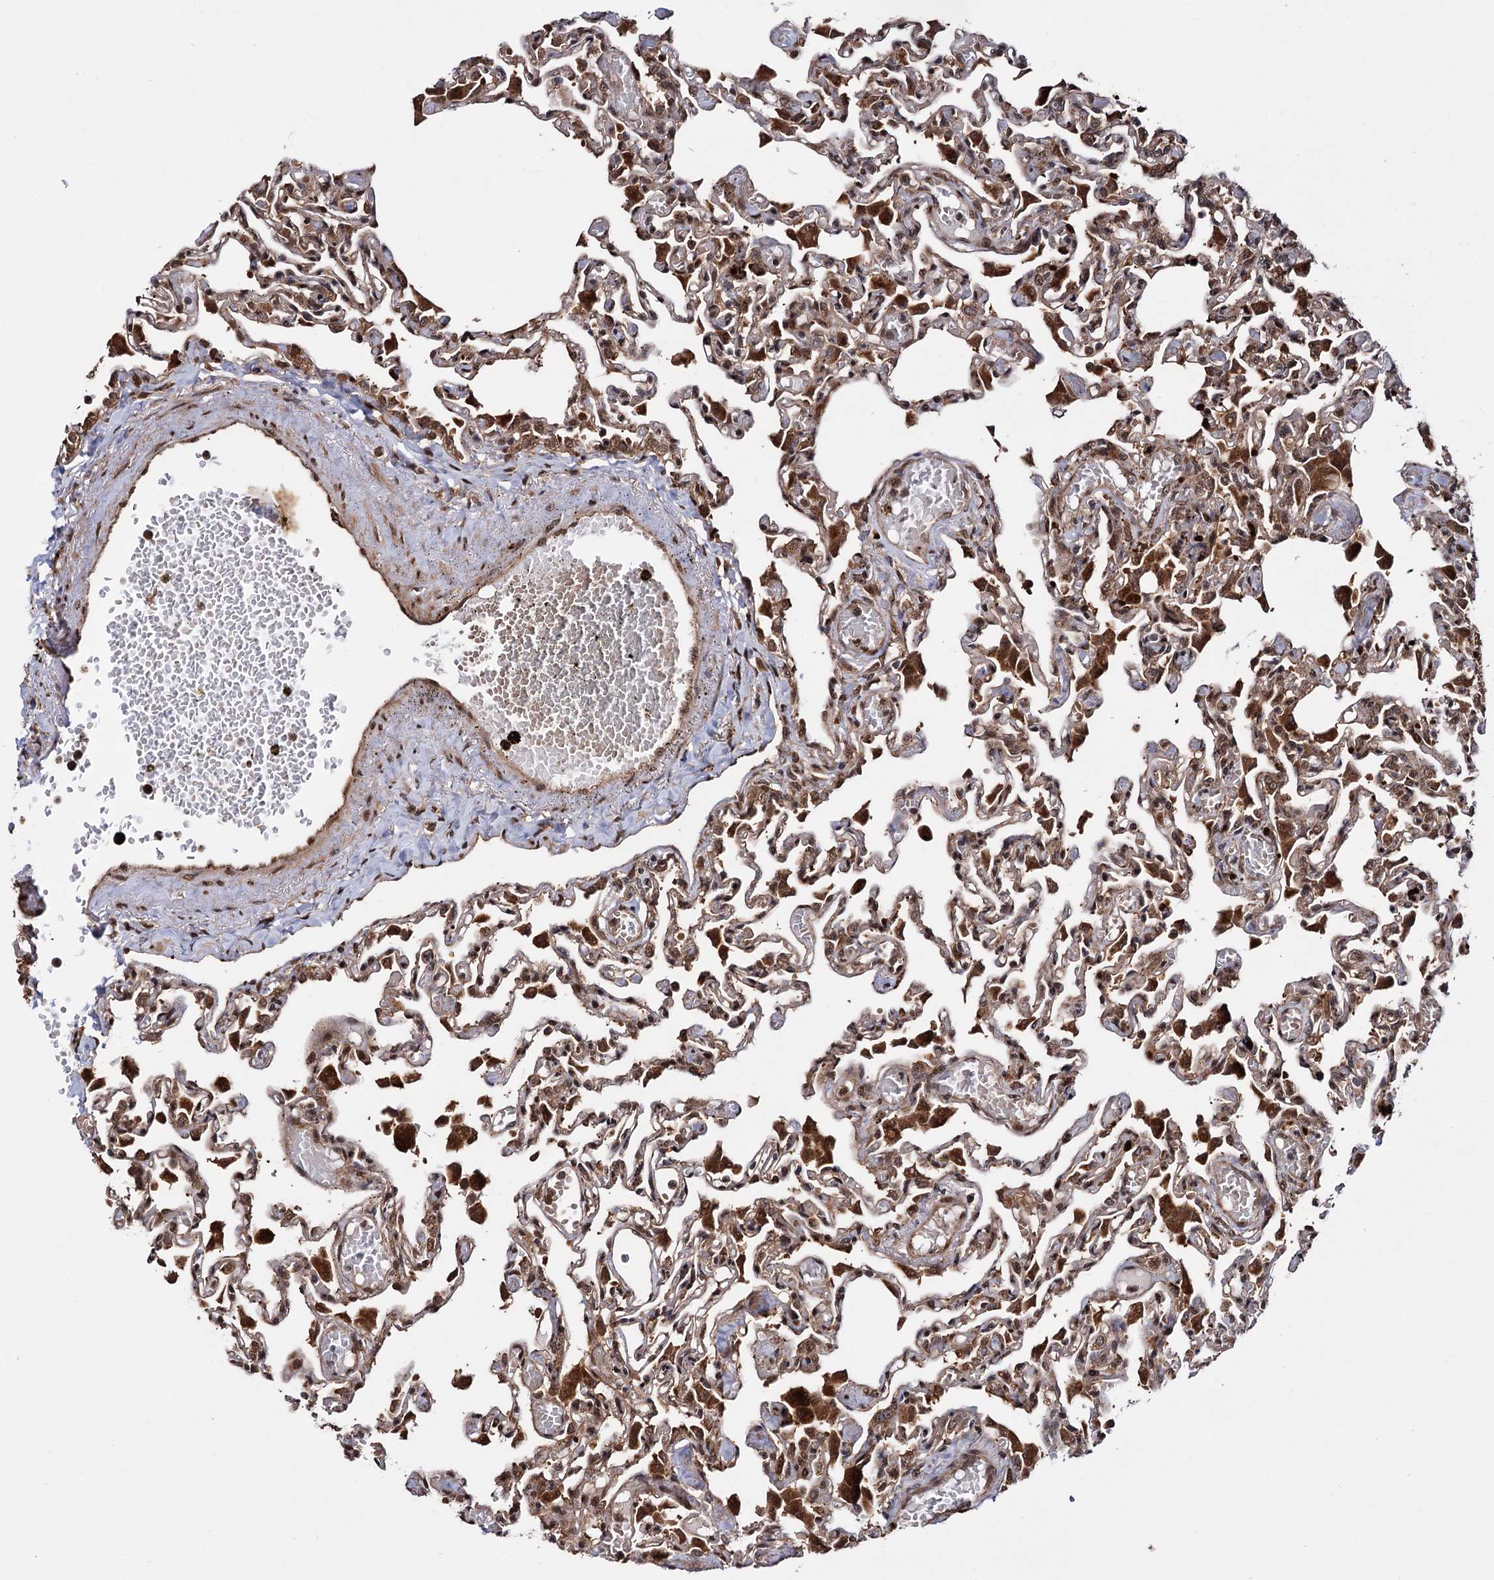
{"staining": {"intensity": "moderate", "quantity": ">75%", "location": "cytoplasmic/membranous,nuclear"}, "tissue": "lung", "cell_type": "Alveolar cells", "image_type": "normal", "snomed": [{"axis": "morphology", "description": "Normal tissue, NOS"}, {"axis": "topography", "description": "Bronchus"}, {"axis": "topography", "description": "Lung"}], "caption": "Protein staining exhibits moderate cytoplasmic/membranous,nuclear positivity in approximately >75% of alveolar cells in benign lung. The protein is stained brown, and the nuclei are stained in blue (DAB (3,3'-diaminobenzidine) IHC with brightfield microscopy, high magnification).", "gene": "PIGB", "patient": {"sex": "female", "age": 49}}